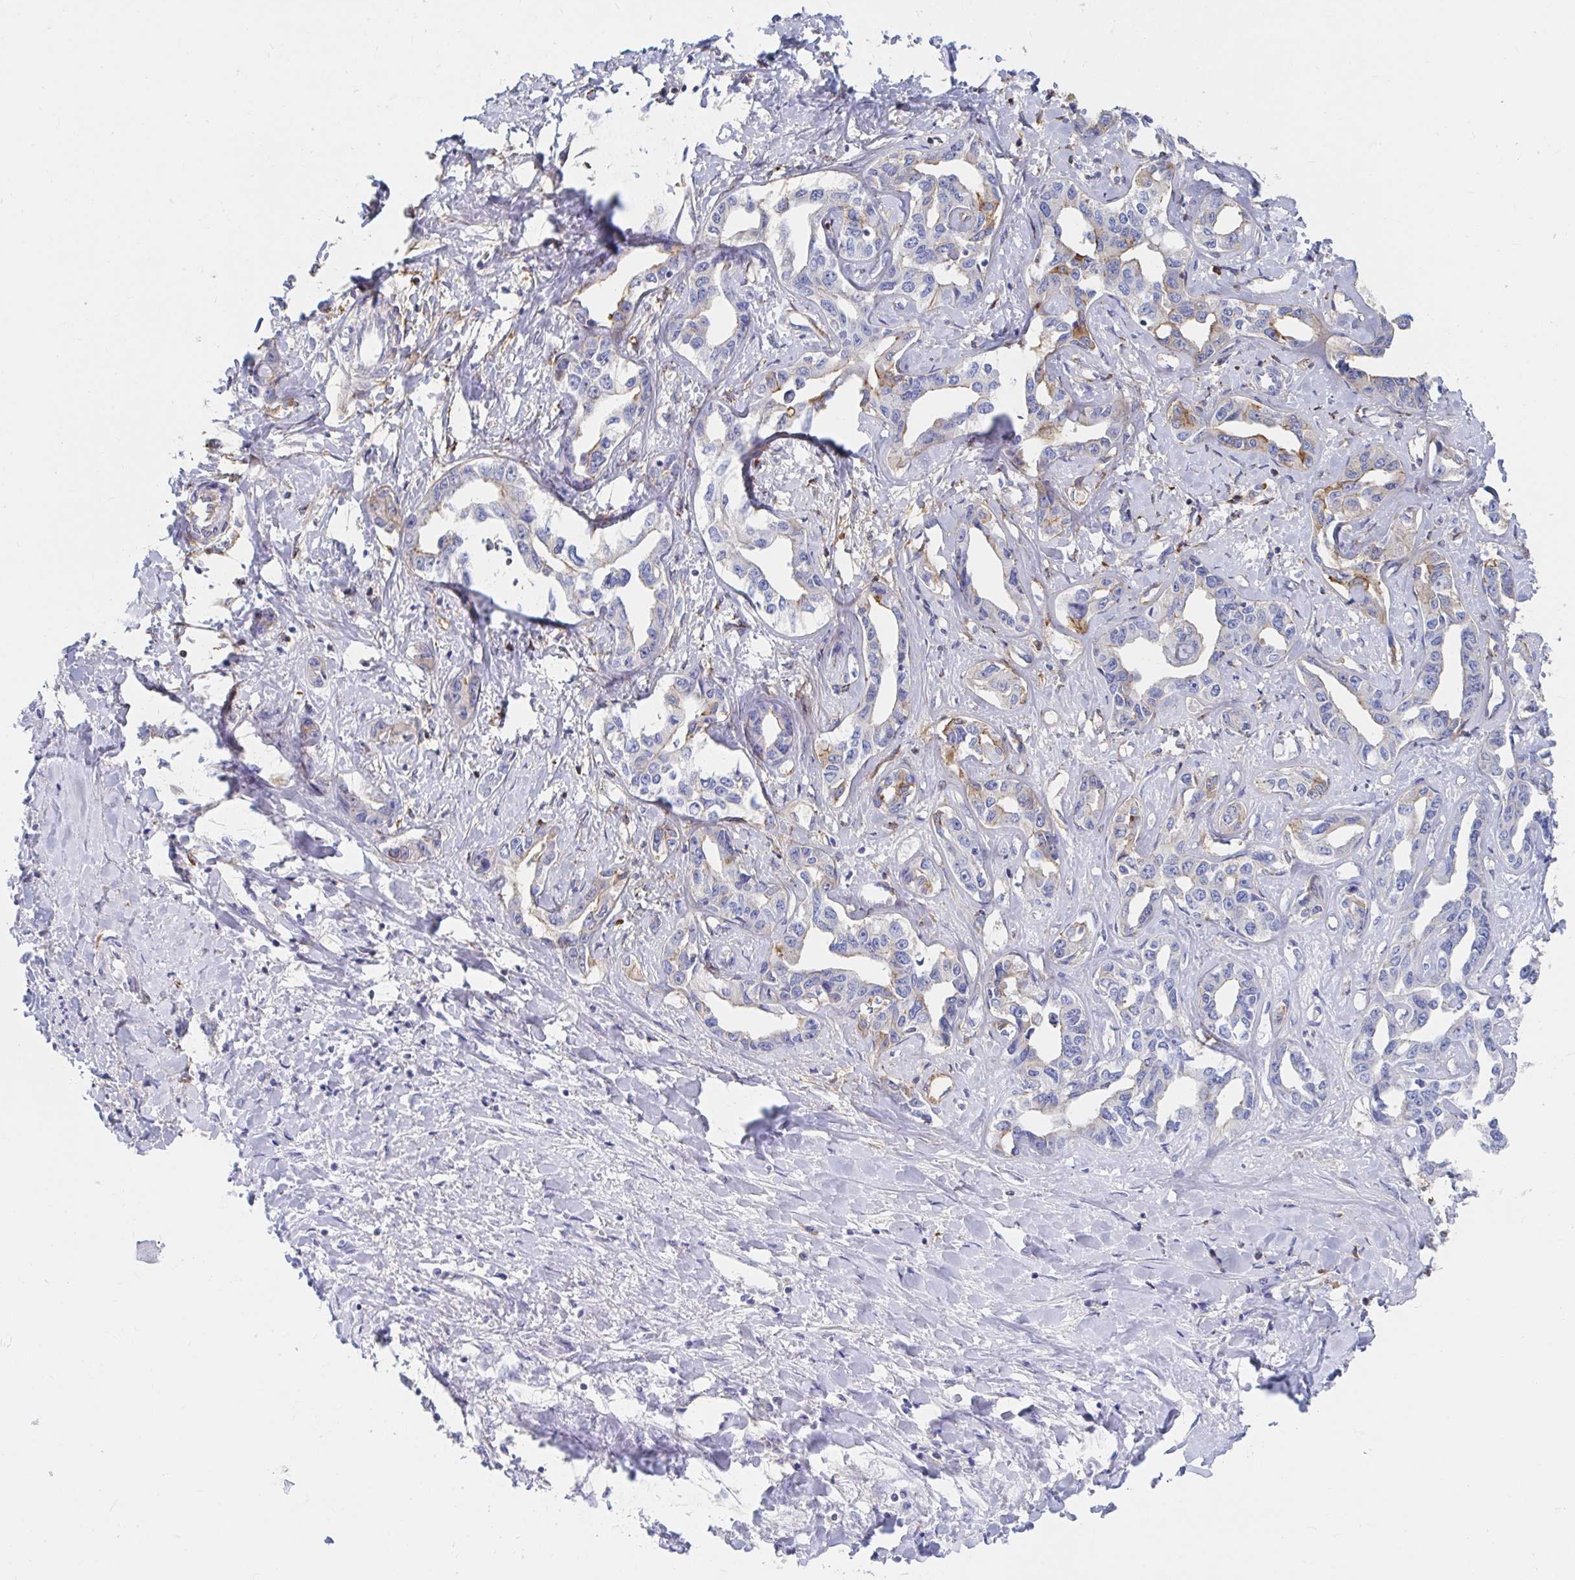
{"staining": {"intensity": "moderate", "quantity": "<25%", "location": "cytoplasmic/membranous"}, "tissue": "liver cancer", "cell_type": "Tumor cells", "image_type": "cancer", "snomed": [{"axis": "morphology", "description": "Cholangiocarcinoma"}, {"axis": "topography", "description": "Liver"}], "caption": "This is an image of immunohistochemistry (IHC) staining of cholangiocarcinoma (liver), which shows moderate staining in the cytoplasmic/membranous of tumor cells.", "gene": "LAMC3", "patient": {"sex": "male", "age": 59}}